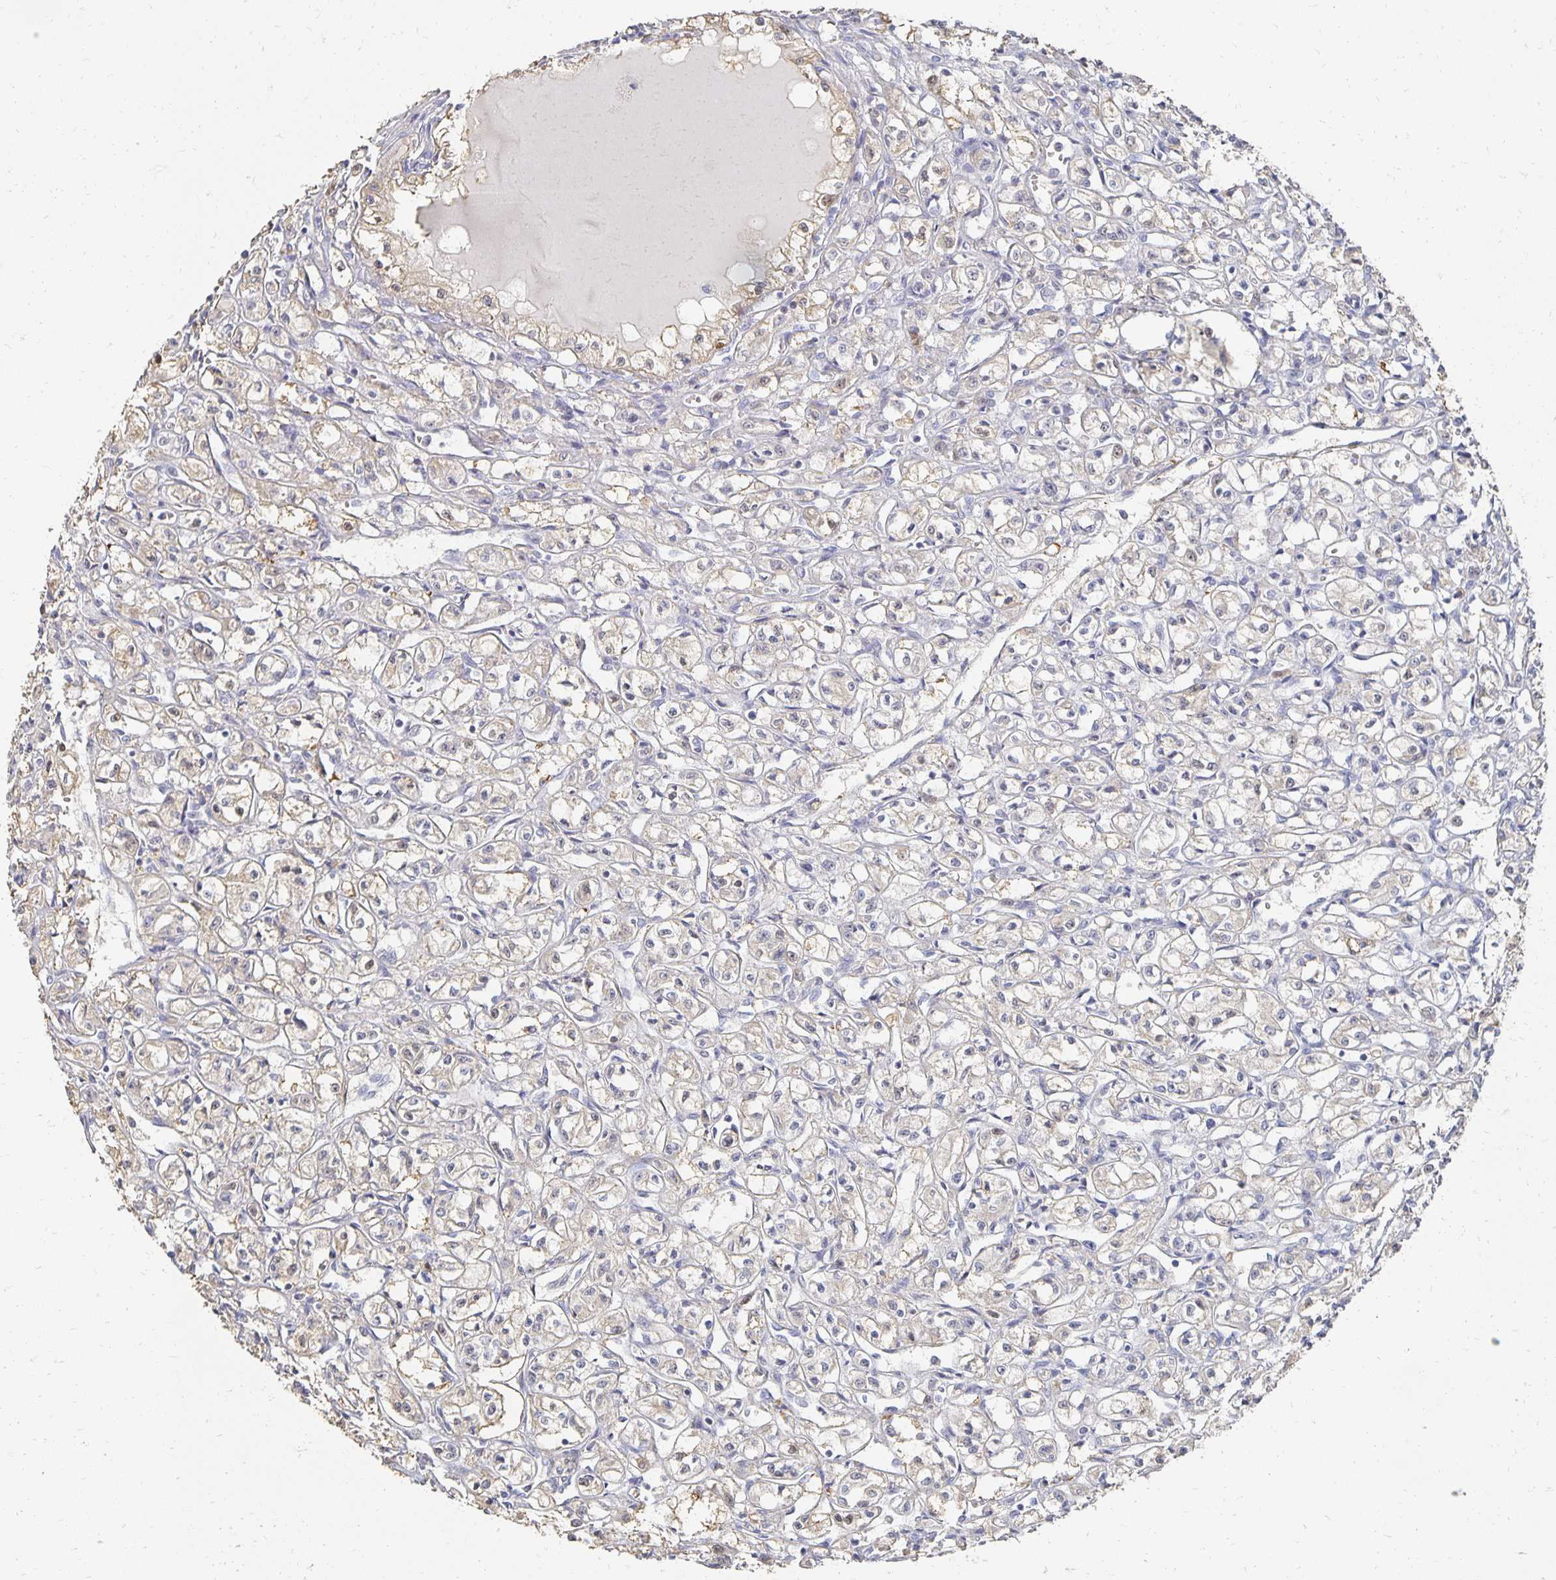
{"staining": {"intensity": "negative", "quantity": "none", "location": "none"}, "tissue": "renal cancer", "cell_type": "Tumor cells", "image_type": "cancer", "snomed": [{"axis": "morphology", "description": "Adenocarcinoma, NOS"}, {"axis": "topography", "description": "Kidney"}], "caption": "The photomicrograph exhibits no staining of tumor cells in renal adenocarcinoma.", "gene": "CST6", "patient": {"sex": "male", "age": 56}}